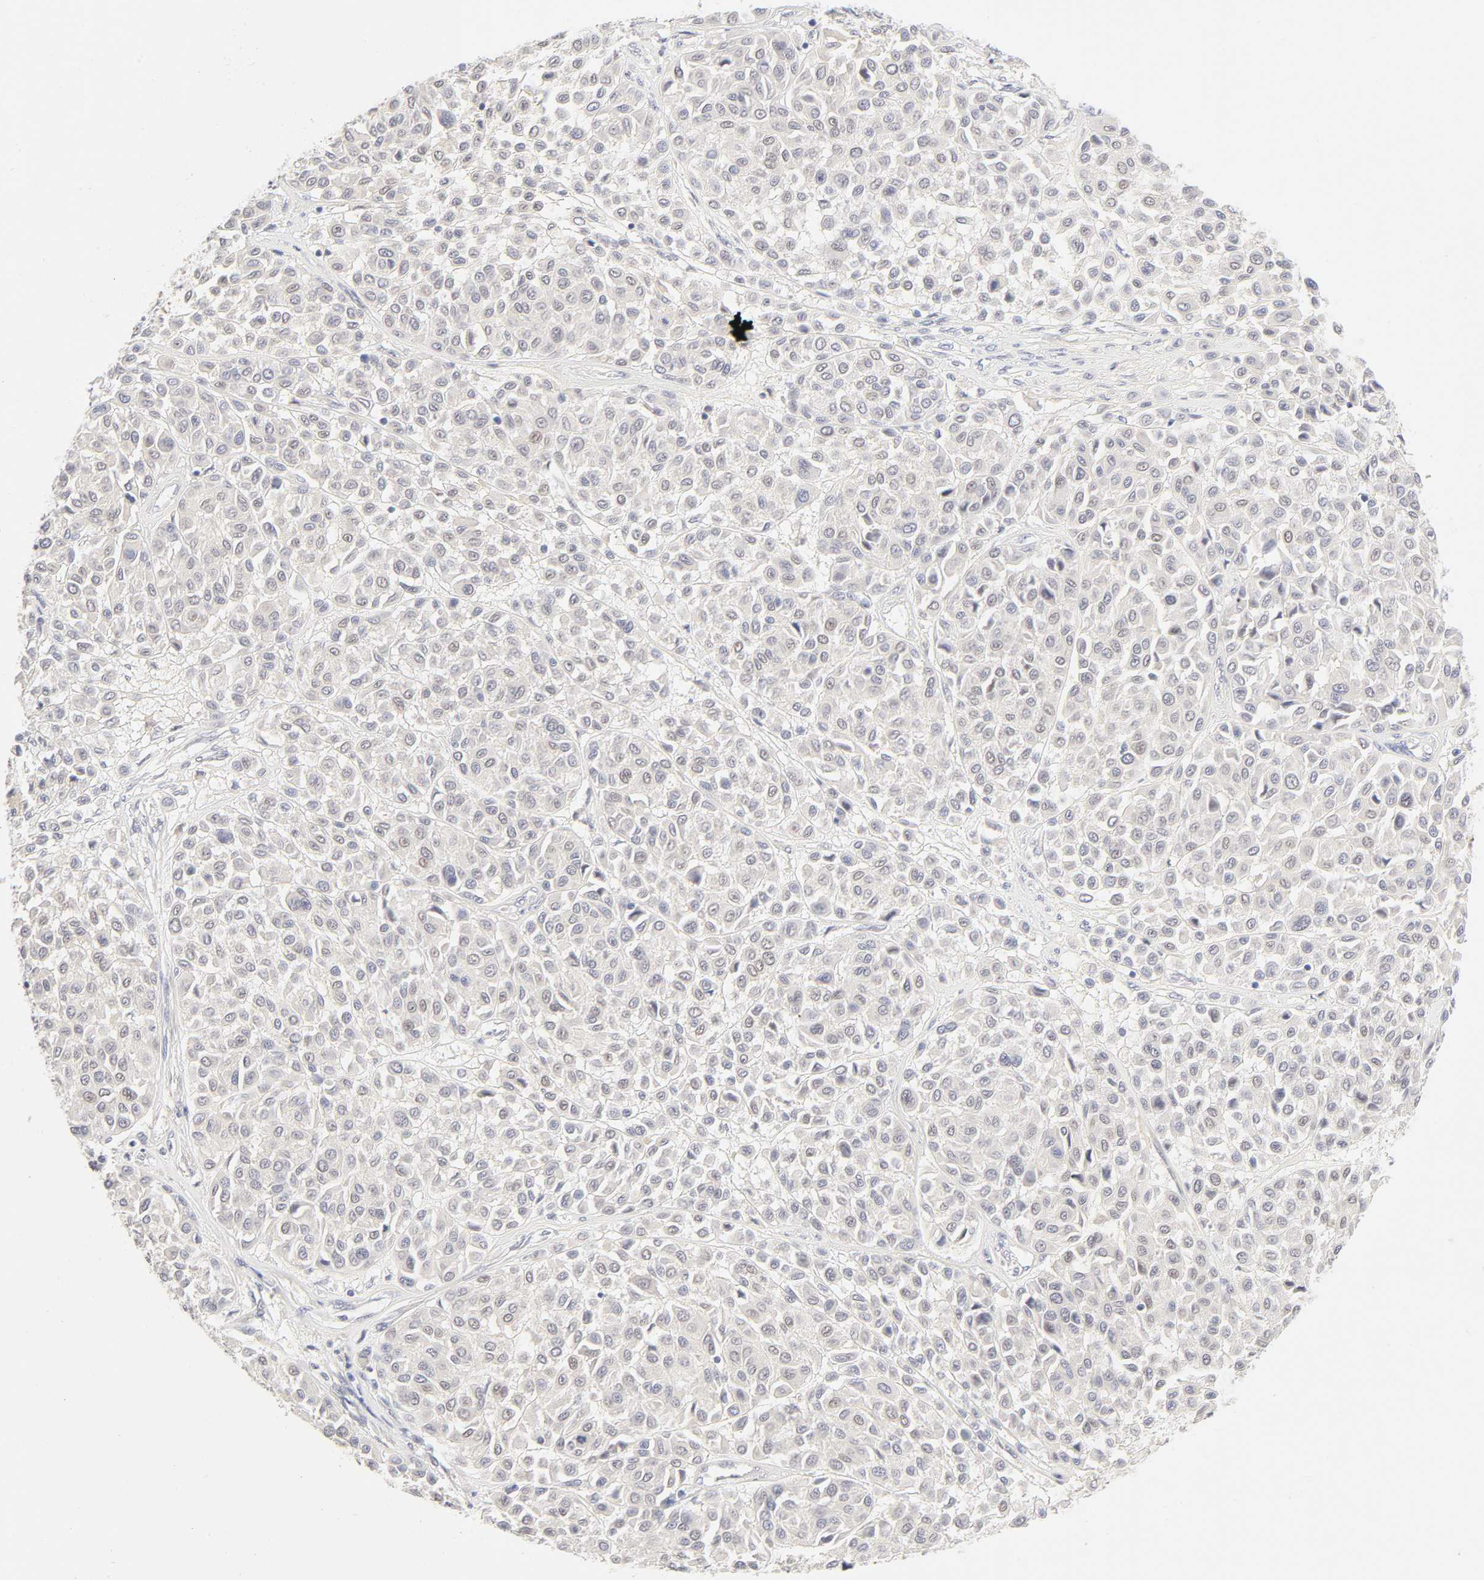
{"staining": {"intensity": "negative", "quantity": "none", "location": "none"}, "tissue": "melanoma", "cell_type": "Tumor cells", "image_type": "cancer", "snomed": [{"axis": "morphology", "description": "Malignant melanoma, Metastatic site"}, {"axis": "topography", "description": "Soft tissue"}], "caption": "There is no significant positivity in tumor cells of melanoma. Nuclei are stained in blue.", "gene": "CYP4B1", "patient": {"sex": "male", "age": 41}}